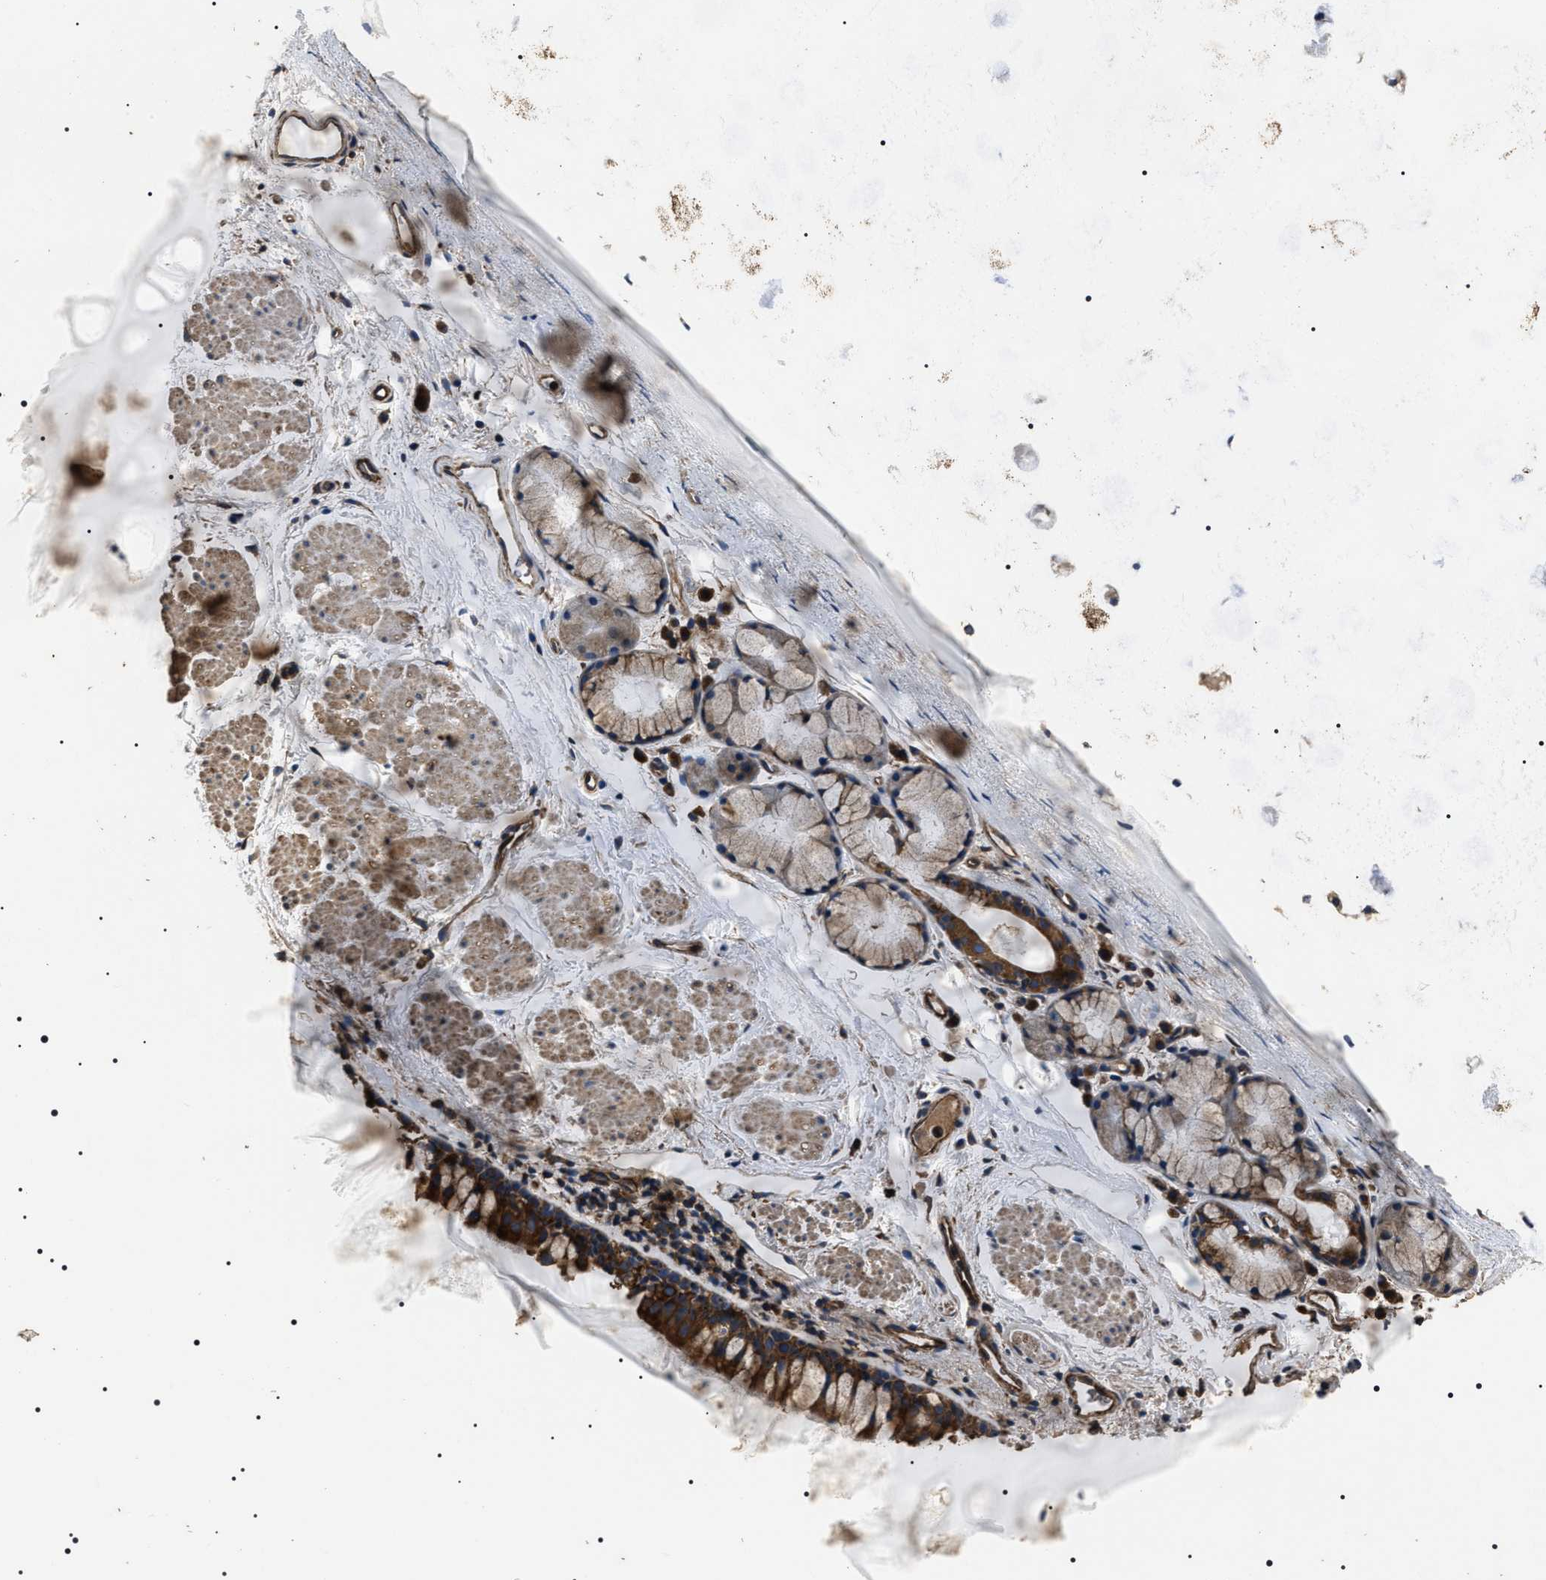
{"staining": {"intensity": "strong", "quantity": ">75%", "location": "cytoplasmic/membranous"}, "tissue": "bronchus", "cell_type": "Respiratory epithelial cells", "image_type": "normal", "snomed": [{"axis": "morphology", "description": "Normal tissue, NOS"}, {"axis": "topography", "description": "Cartilage tissue"}, {"axis": "topography", "description": "Bronchus"}], "caption": "Immunohistochemical staining of unremarkable human bronchus reveals strong cytoplasmic/membranous protein positivity in approximately >75% of respiratory epithelial cells.", "gene": "HSCB", "patient": {"sex": "female", "age": 53}}